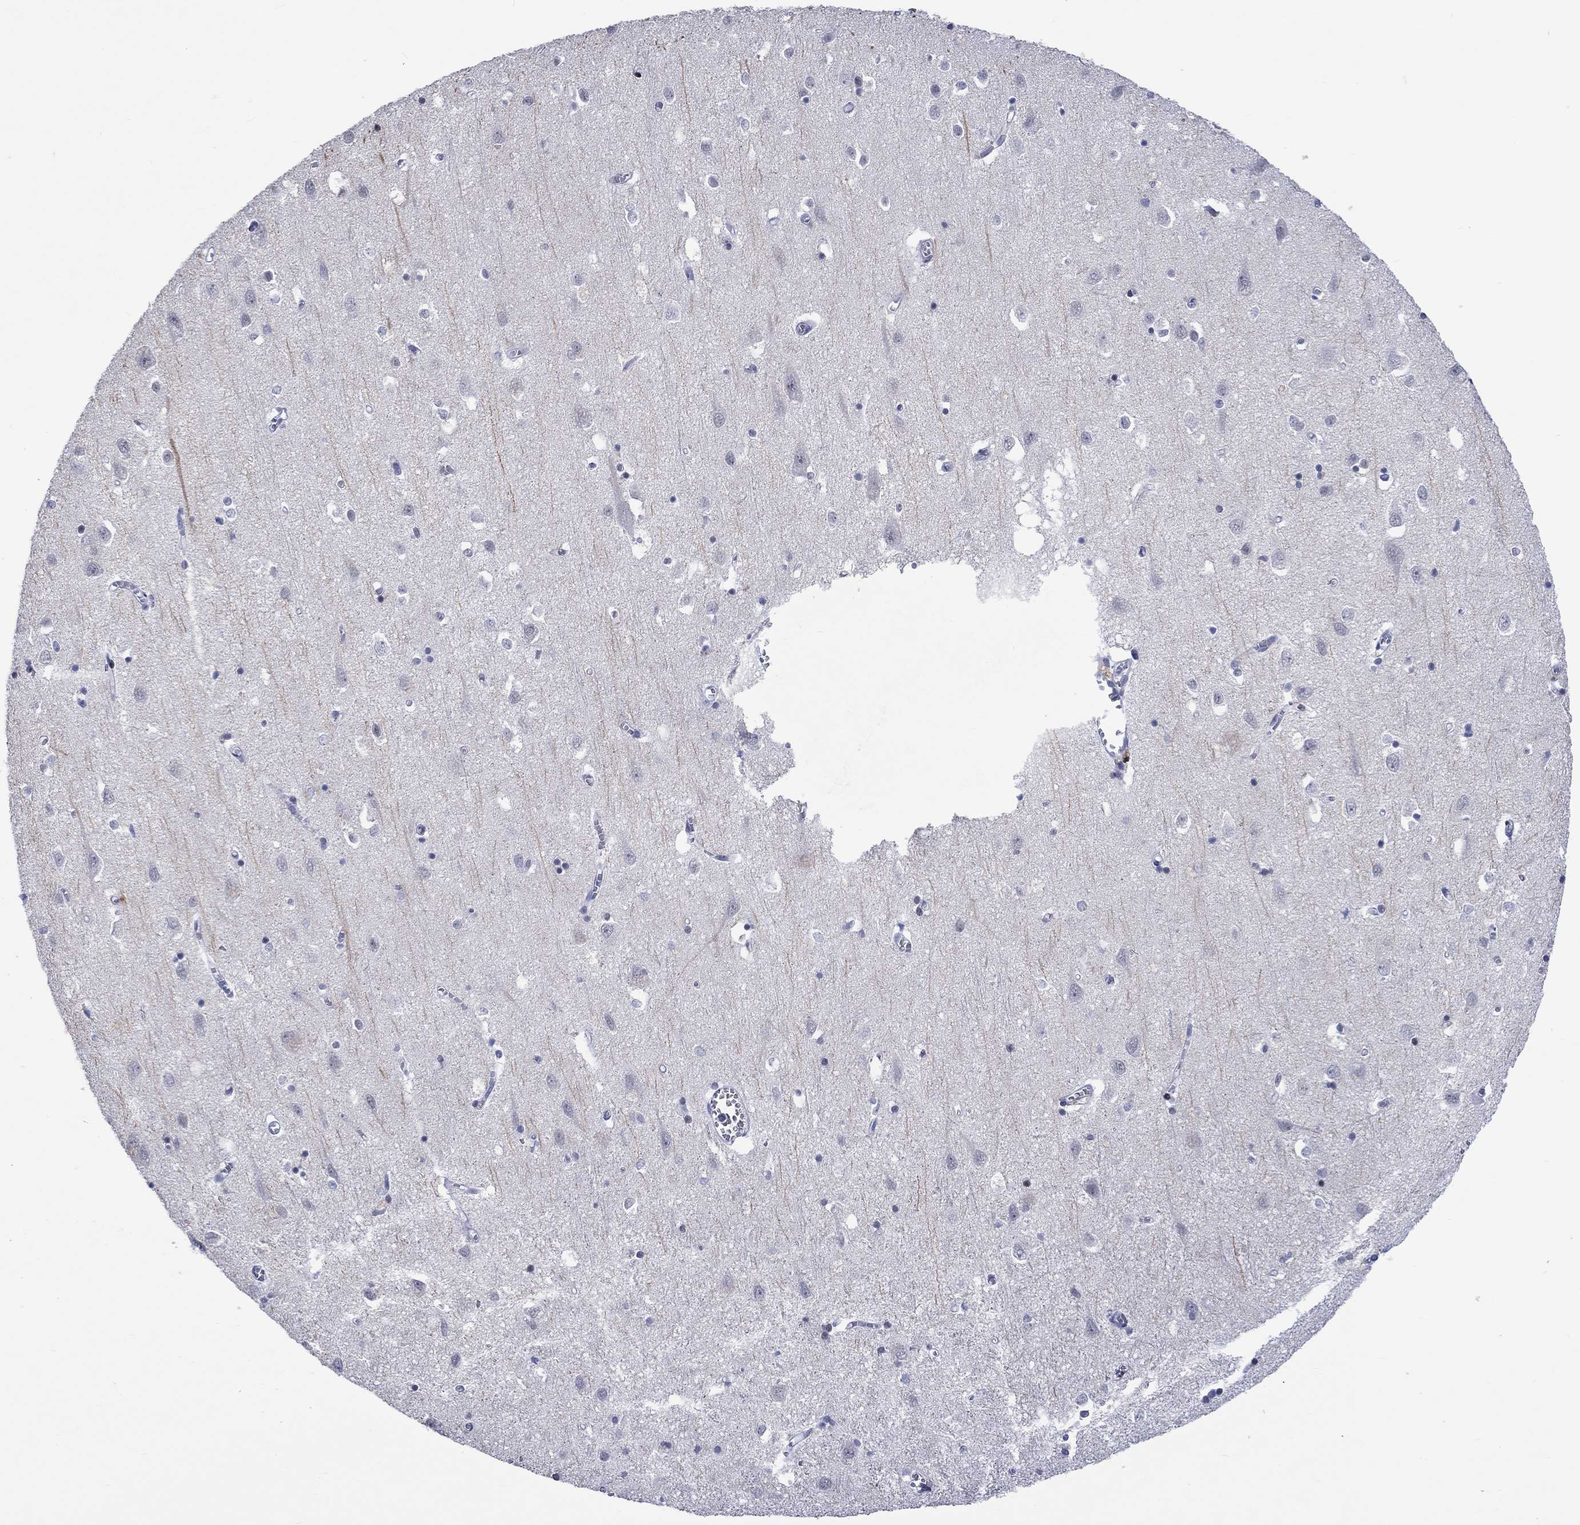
{"staining": {"intensity": "negative", "quantity": "none", "location": "none"}, "tissue": "cerebral cortex", "cell_type": "Endothelial cells", "image_type": "normal", "snomed": [{"axis": "morphology", "description": "Normal tissue, NOS"}, {"axis": "topography", "description": "Cerebral cortex"}], "caption": "Normal cerebral cortex was stained to show a protein in brown. There is no significant expression in endothelial cells. (DAB (3,3'-diaminobenzidine) immunohistochemistry (IHC) with hematoxylin counter stain).", "gene": "CDCA2", "patient": {"sex": "male", "age": 70}}